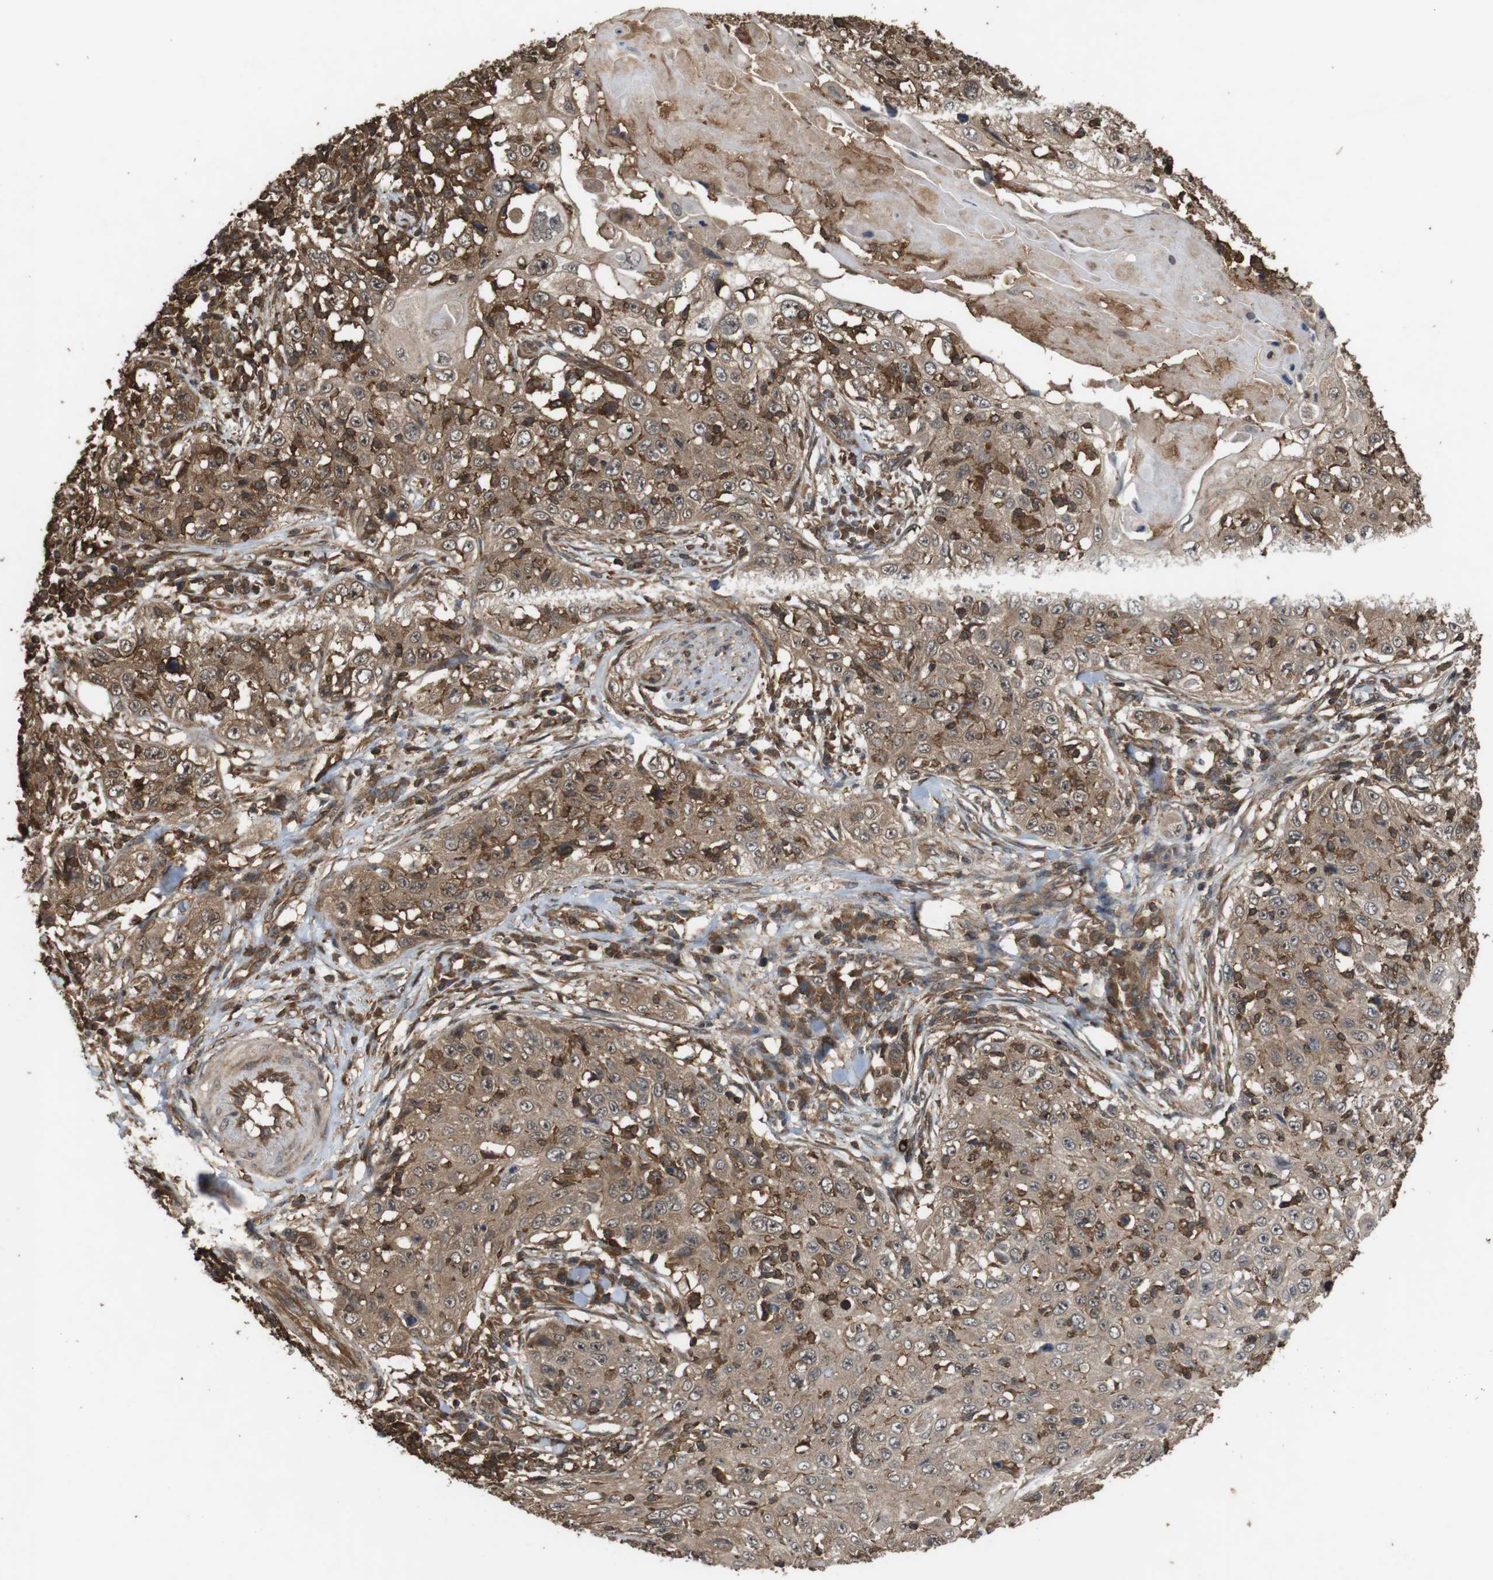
{"staining": {"intensity": "moderate", "quantity": ">75%", "location": "cytoplasmic/membranous"}, "tissue": "skin cancer", "cell_type": "Tumor cells", "image_type": "cancer", "snomed": [{"axis": "morphology", "description": "Squamous cell carcinoma, NOS"}, {"axis": "topography", "description": "Skin"}], "caption": "Brown immunohistochemical staining in human skin cancer shows moderate cytoplasmic/membranous positivity in approximately >75% of tumor cells.", "gene": "BAG4", "patient": {"sex": "male", "age": 86}}